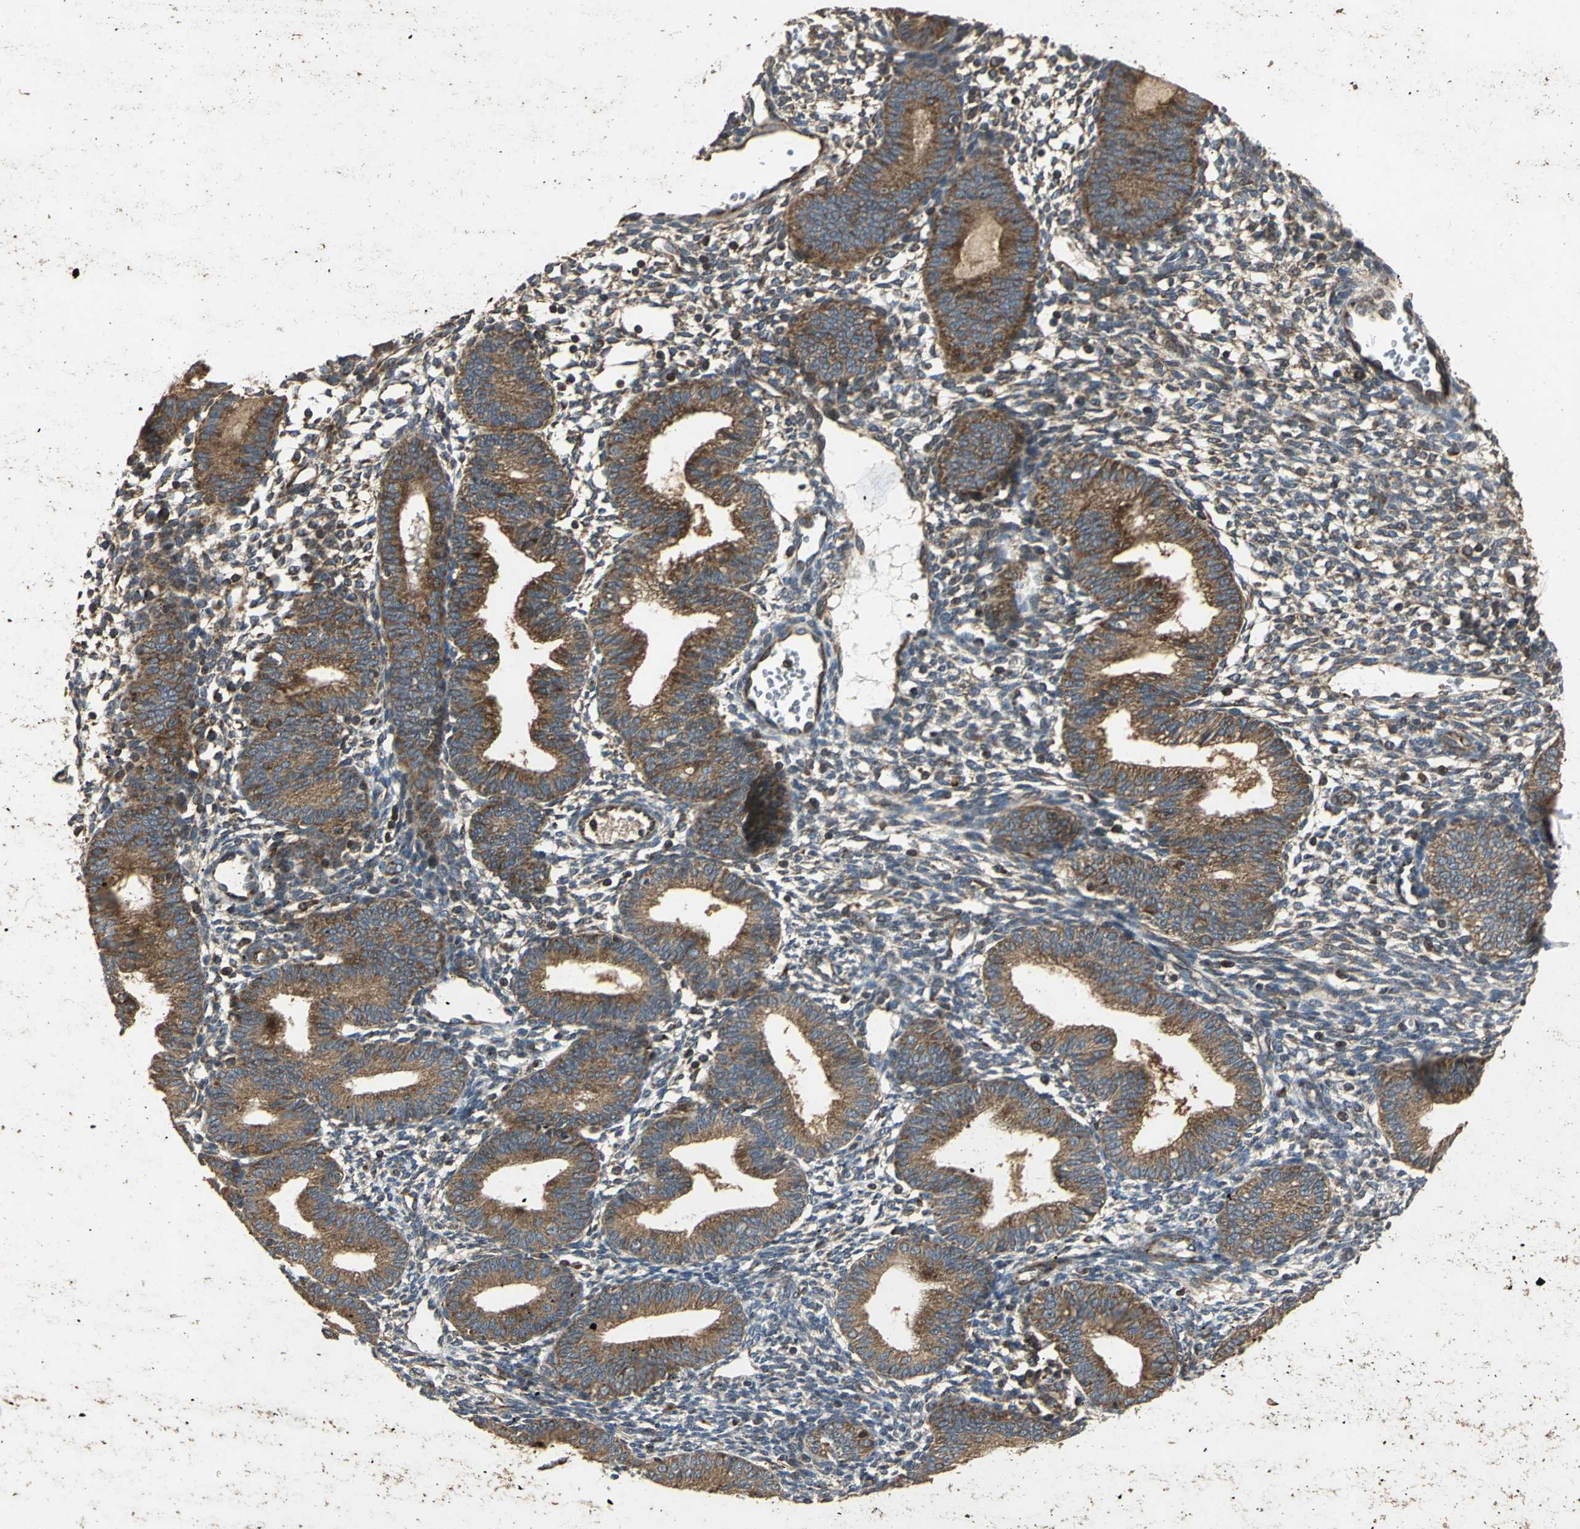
{"staining": {"intensity": "moderate", "quantity": "25%-75%", "location": "cytoplasmic/membranous"}, "tissue": "endometrium", "cell_type": "Cells in endometrial stroma", "image_type": "normal", "snomed": [{"axis": "morphology", "description": "Normal tissue, NOS"}, {"axis": "topography", "description": "Endometrium"}], "caption": "A high-resolution photomicrograph shows IHC staining of benign endometrium, which shows moderate cytoplasmic/membranous expression in about 25%-75% of cells in endometrial stroma. Using DAB (brown) and hematoxylin (blue) stains, captured at high magnification using brightfield microscopy.", "gene": "KANK1", "patient": {"sex": "female", "age": 61}}